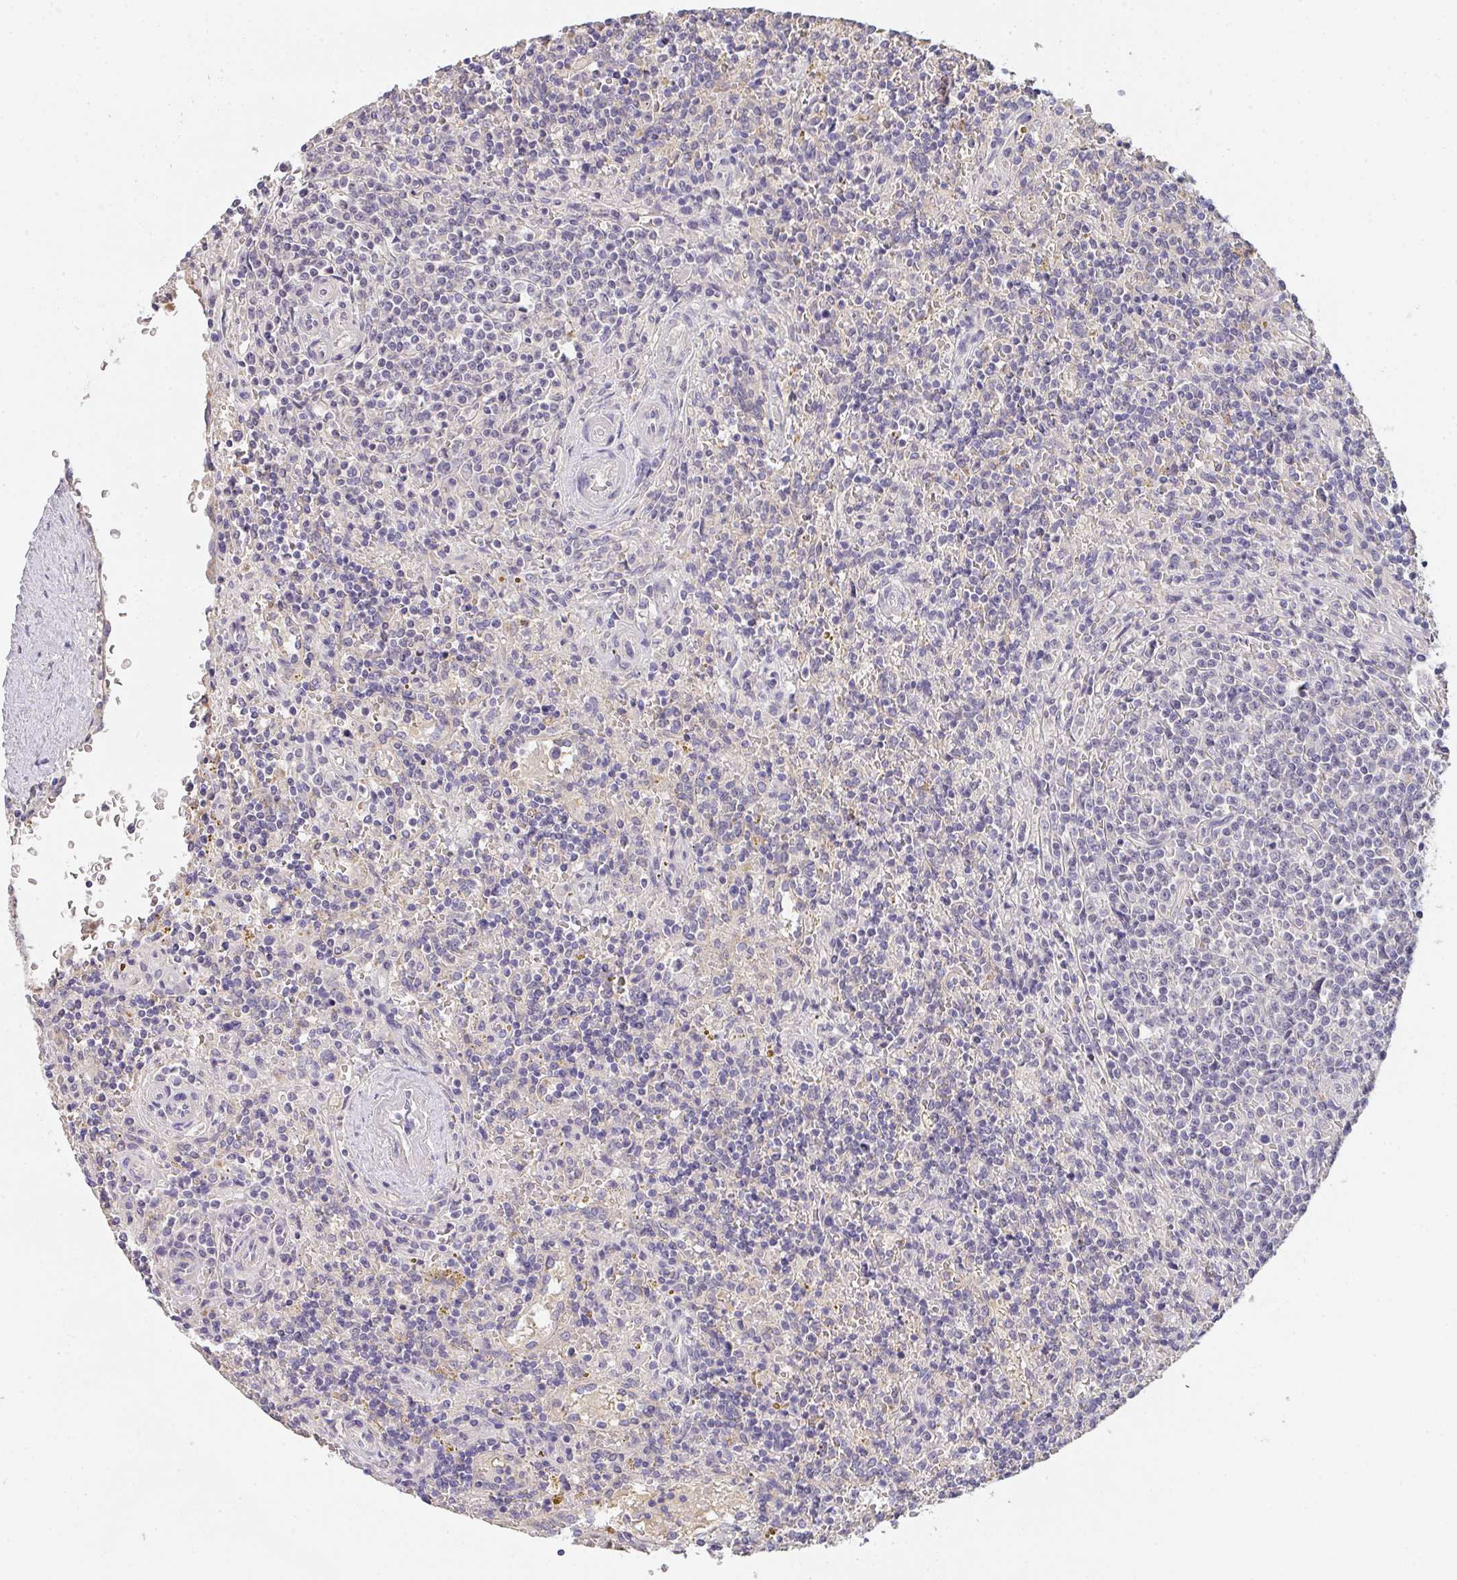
{"staining": {"intensity": "negative", "quantity": "none", "location": "none"}, "tissue": "lymphoma", "cell_type": "Tumor cells", "image_type": "cancer", "snomed": [{"axis": "morphology", "description": "Malignant lymphoma, non-Hodgkin's type, Low grade"}, {"axis": "topography", "description": "Spleen"}], "caption": "This is an immunohistochemistry (IHC) micrograph of lymphoma. There is no positivity in tumor cells.", "gene": "TMEM219", "patient": {"sex": "male", "age": 67}}